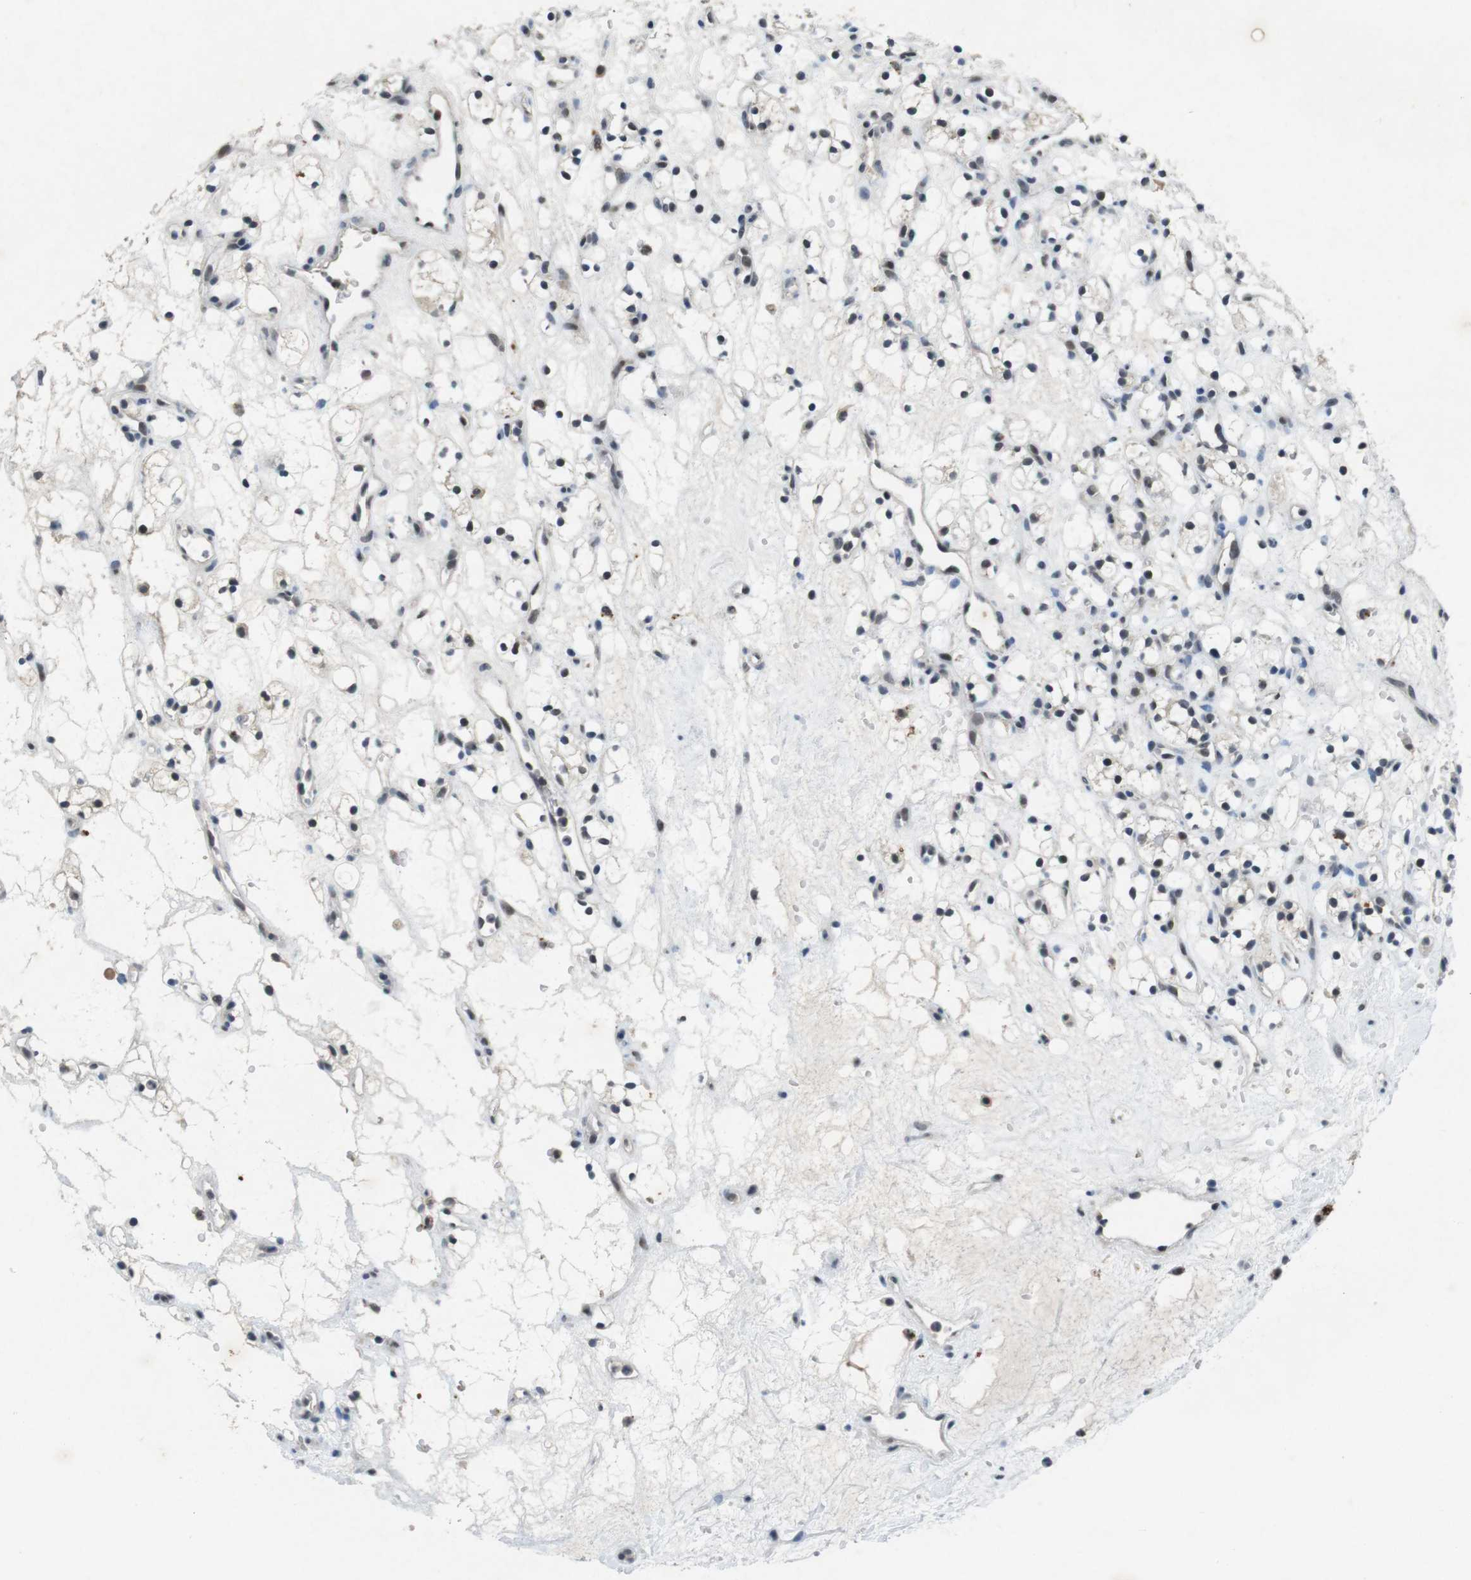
{"staining": {"intensity": "negative", "quantity": "none", "location": "none"}, "tissue": "renal cancer", "cell_type": "Tumor cells", "image_type": "cancer", "snomed": [{"axis": "morphology", "description": "Adenocarcinoma, NOS"}, {"axis": "topography", "description": "Kidney"}], "caption": "This is a micrograph of immunohistochemistry staining of renal adenocarcinoma, which shows no staining in tumor cells. The staining is performed using DAB (3,3'-diaminobenzidine) brown chromogen with nuclei counter-stained in using hematoxylin.", "gene": "USP7", "patient": {"sex": "female", "age": 60}}